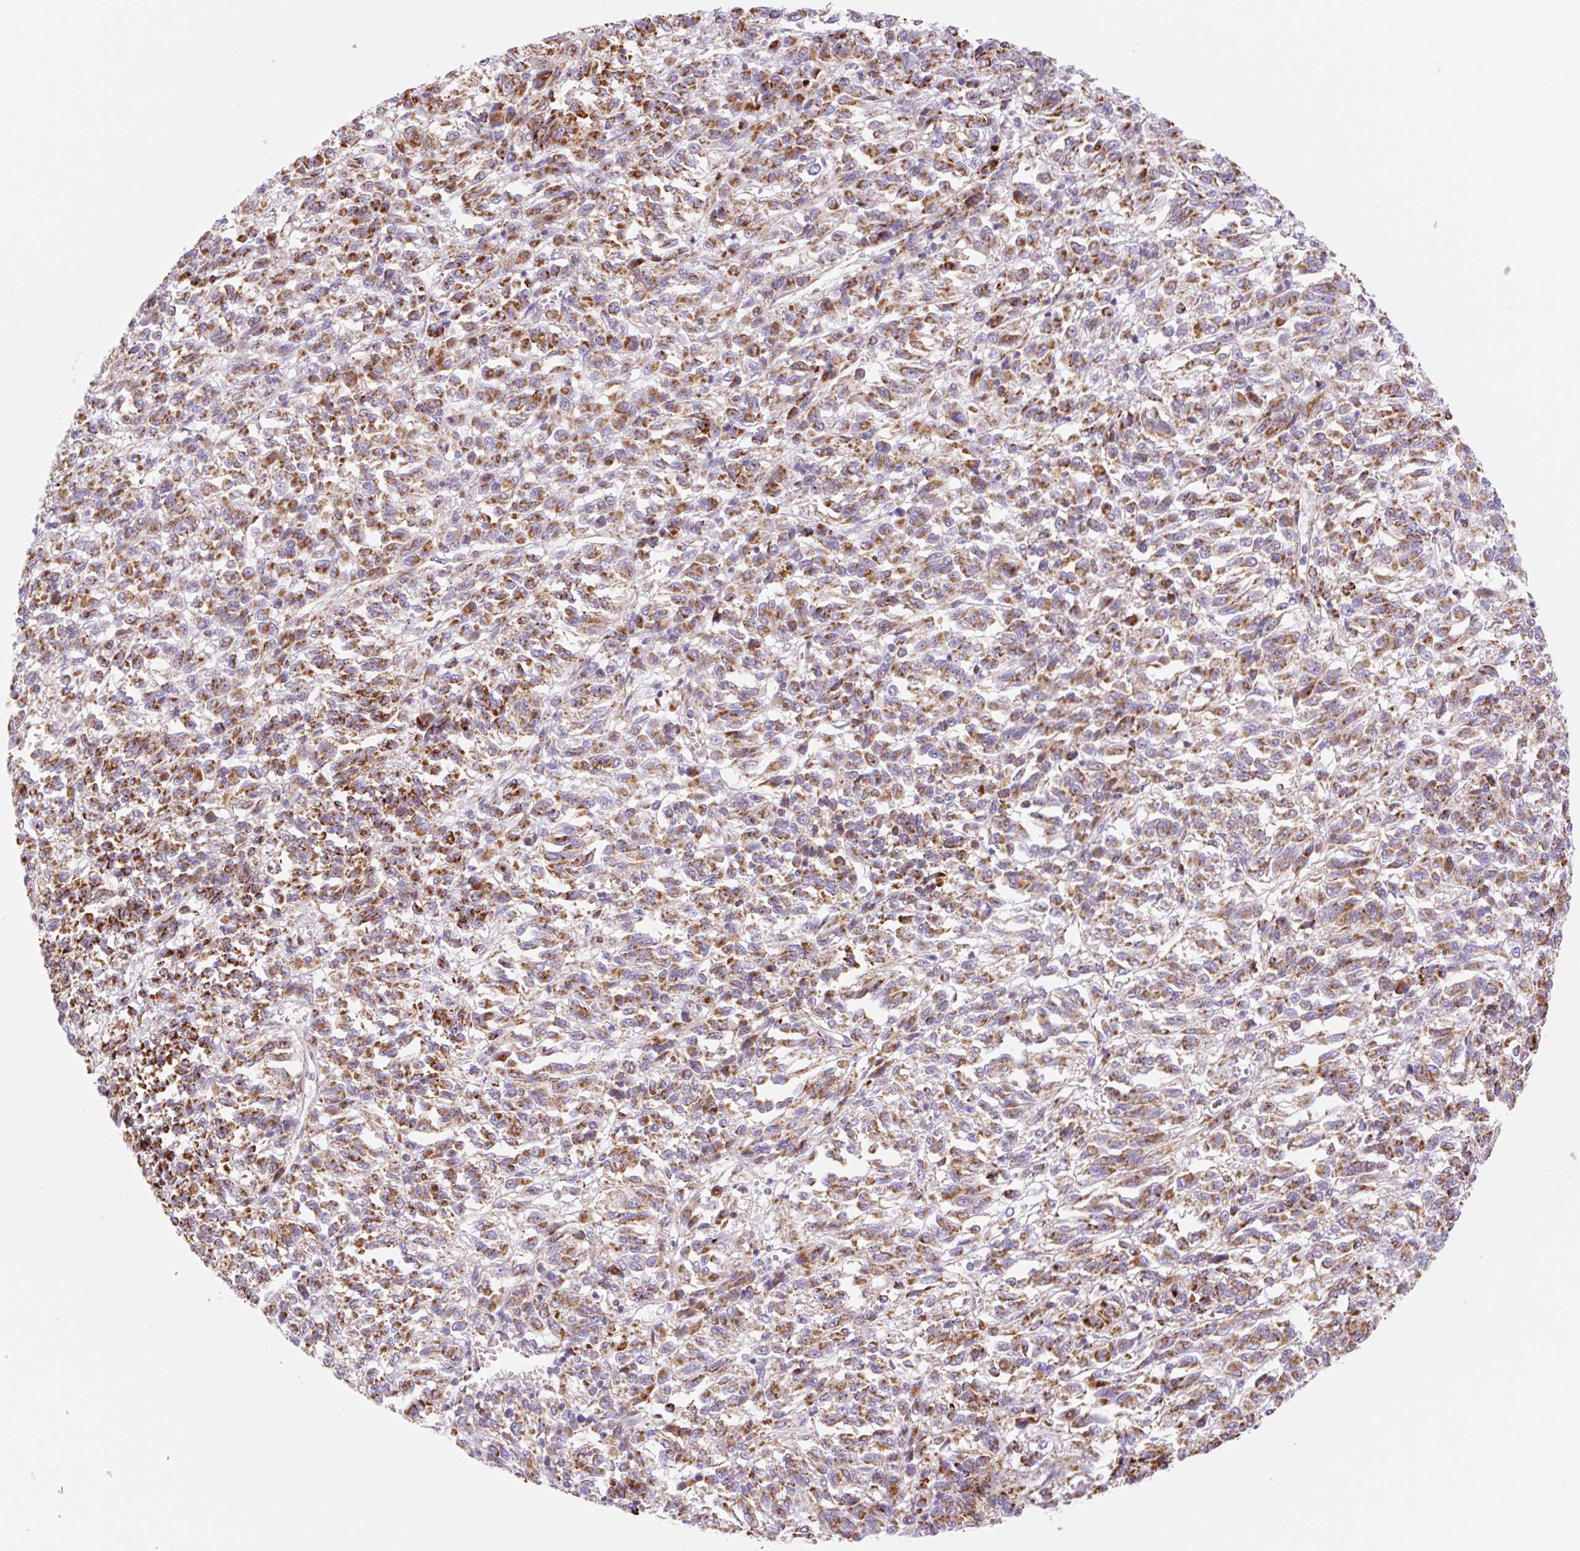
{"staining": {"intensity": "moderate", "quantity": ">75%", "location": "cytoplasmic/membranous"}, "tissue": "melanoma", "cell_type": "Tumor cells", "image_type": "cancer", "snomed": [{"axis": "morphology", "description": "Malignant melanoma, Metastatic site"}, {"axis": "topography", "description": "Lung"}], "caption": "Melanoma stained with a protein marker displays moderate staining in tumor cells.", "gene": "ETNK2", "patient": {"sex": "male", "age": 64}}